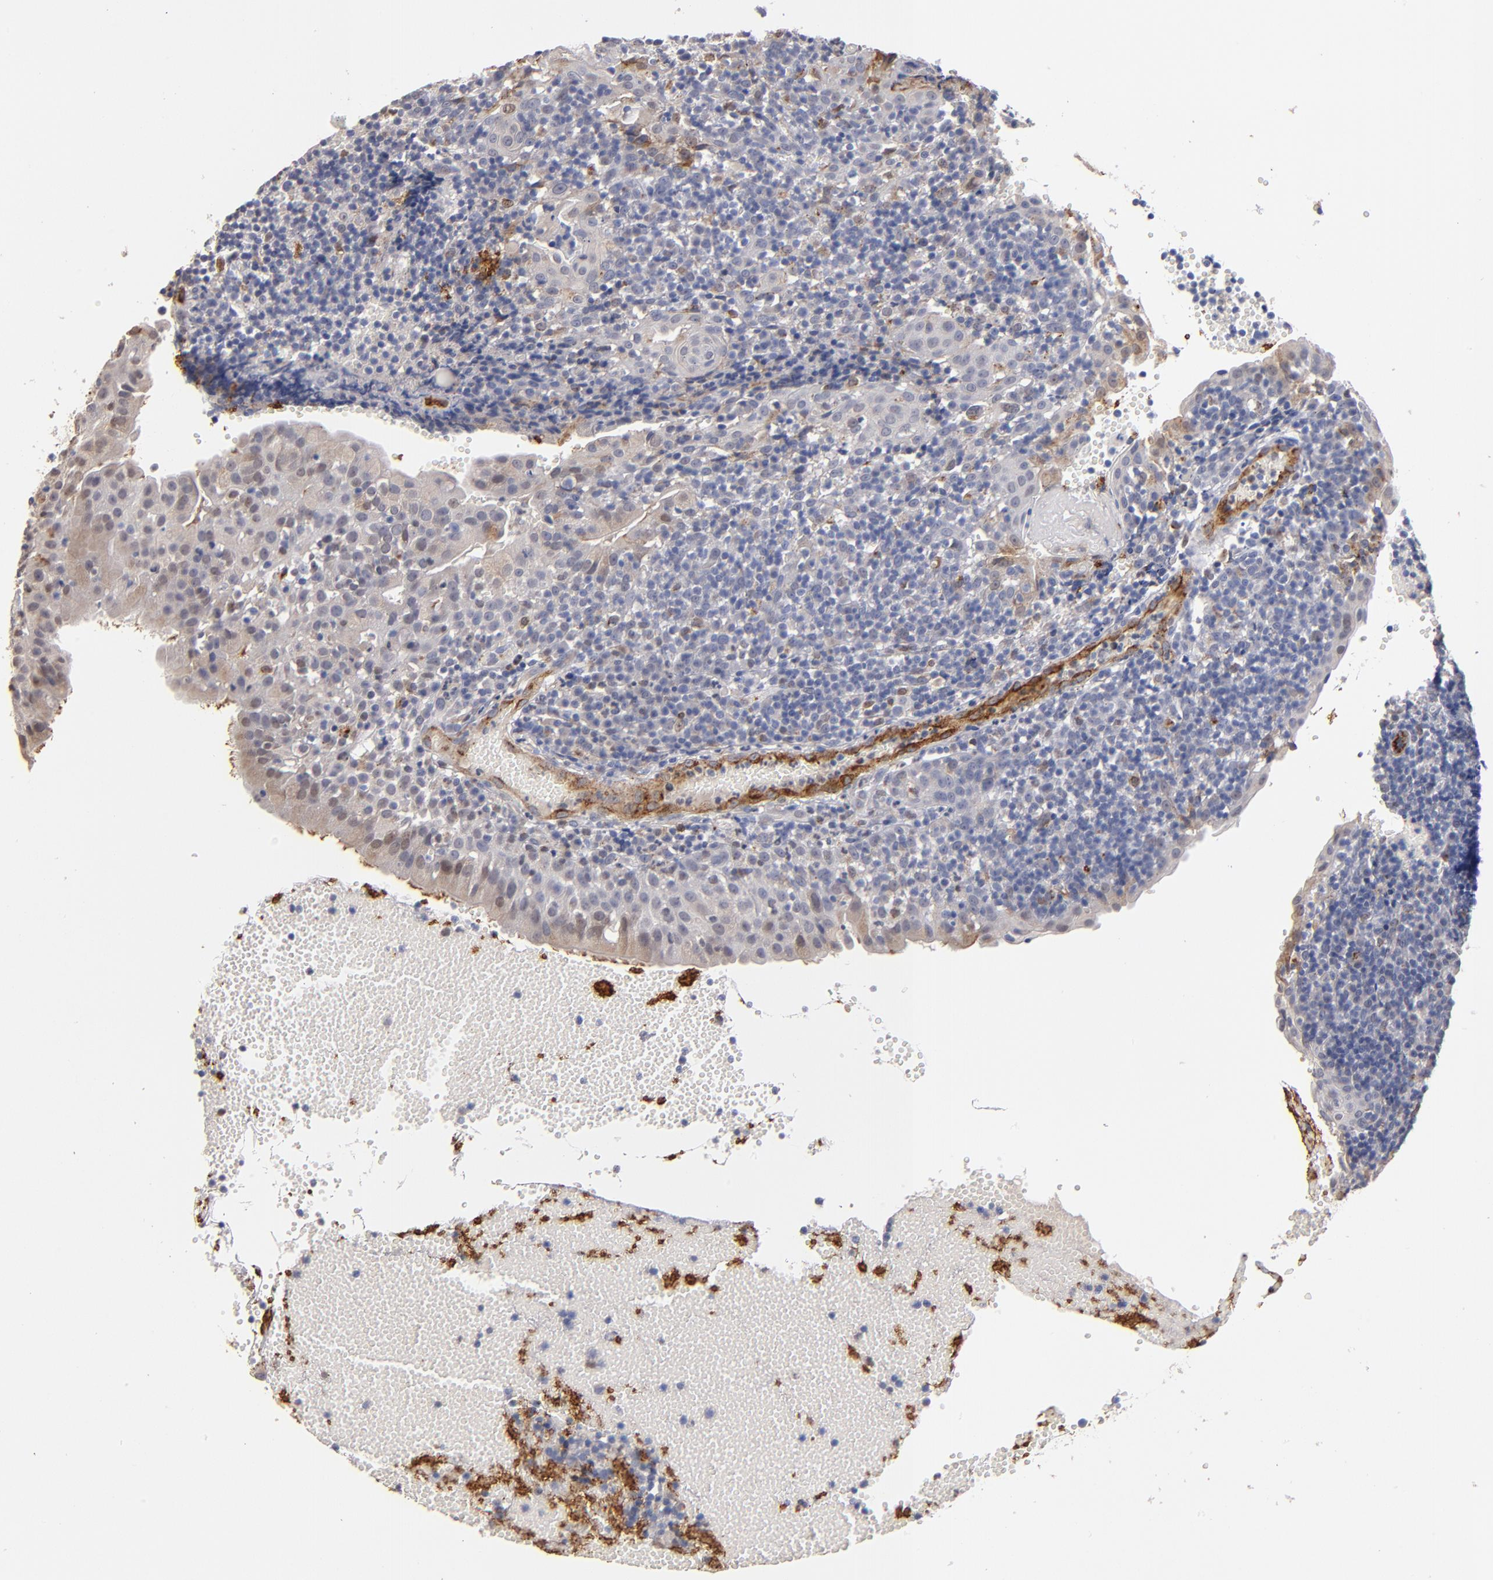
{"staining": {"intensity": "weak", "quantity": "<25%", "location": "cytoplasmic/membranous"}, "tissue": "tonsil", "cell_type": "Germinal center cells", "image_type": "normal", "snomed": [{"axis": "morphology", "description": "Normal tissue, NOS"}, {"axis": "topography", "description": "Tonsil"}], "caption": "The immunohistochemistry image has no significant staining in germinal center cells of tonsil. (Brightfield microscopy of DAB (3,3'-diaminobenzidine) immunohistochemistry (IHC) at high magnification).", "gene": "SELP", "patient": {"sex": "female", "age": 40}}